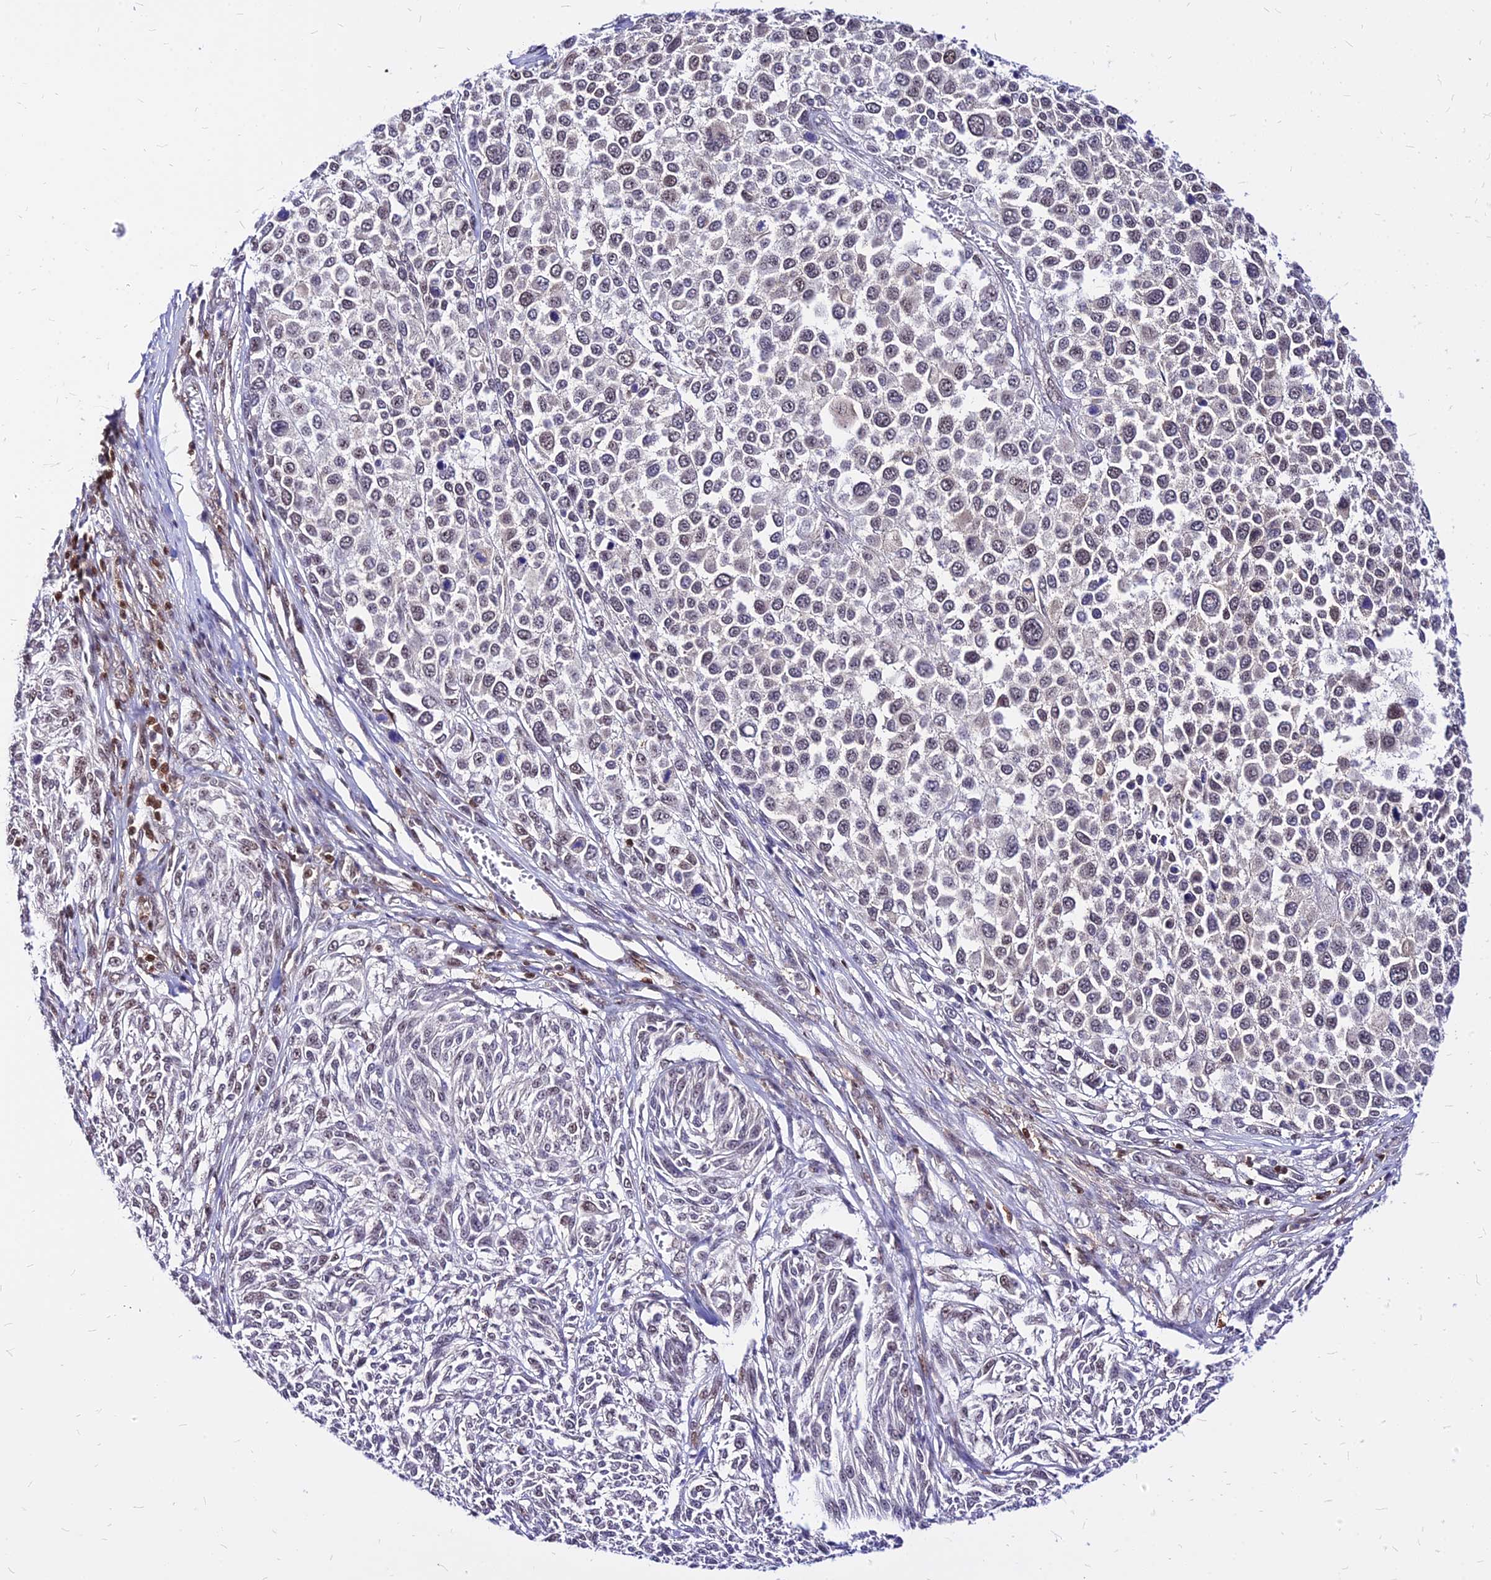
{"staining": {"intensity": "moderate", "quantity": "25%-75%", "location": "nuclear"}, "tissue": "melanoma", "cell_type": "Tumor cells", "image_type": "cancer", "snomed": [{"axis": "morphology", "description": "Malignant melanoma, NOS"}, {"axis": "topography", "description": "Skin of trunk"}], "caption": "Melanoma tissue demonstrates moderate nuclear staining in about 25%-75% of tumor cells, visualized by immunohistochemistry.", "gene": "PAXX", "patient": {"sex": "male", "age": 71}}